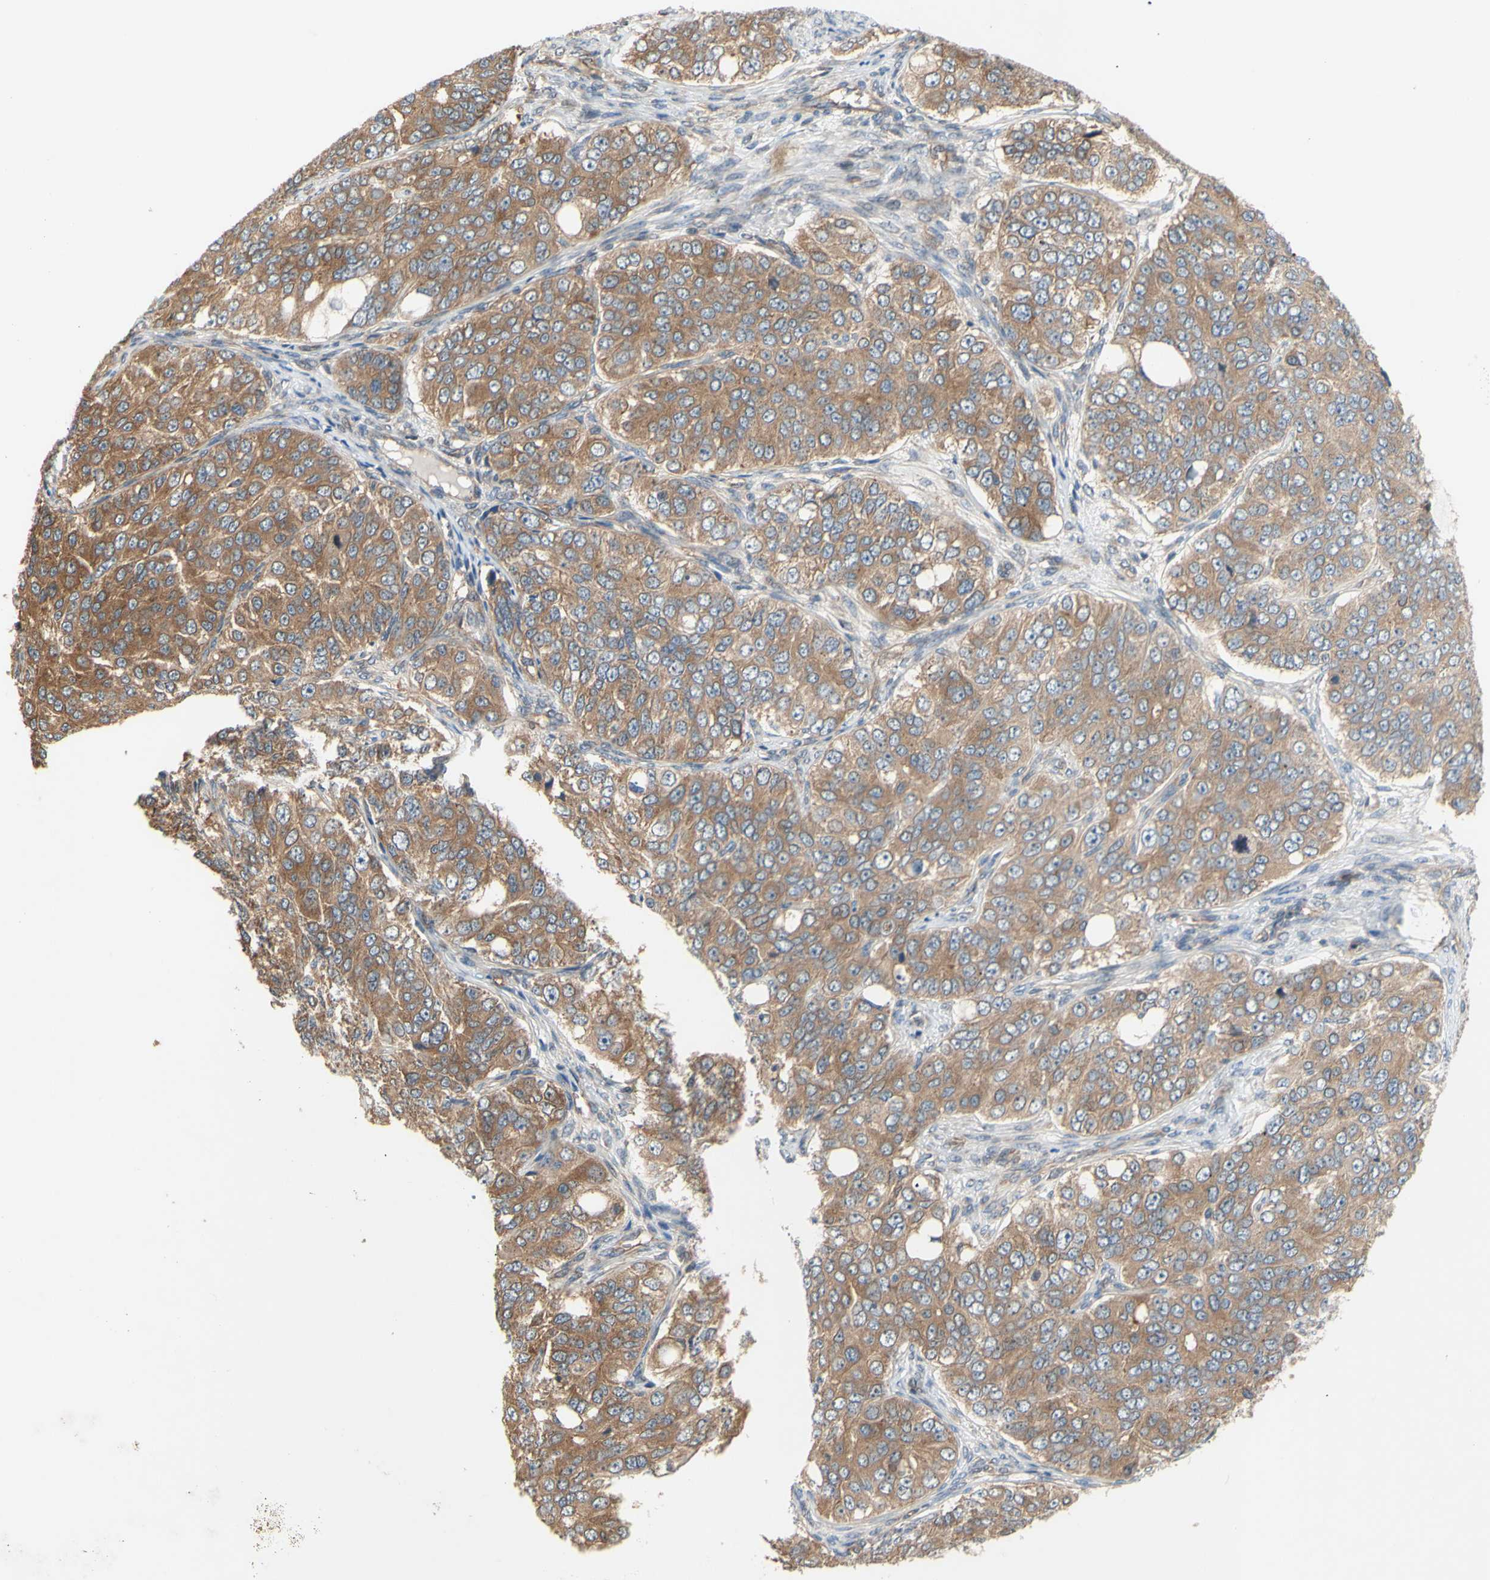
{"staining": {"intensity": "moderate", "quantity": ">75%", "location": "cytoplasmic/membranous"}, "tissue": "ovarian cancer", "cell_type": "Tumor cells", "image_type": "cancer", "snomed": [{"axis": "morphology", "description": "Carcinoma, endometroid"}, {"axis": "topography", "description": "Ovary"}], "caption": "This is an image of immunohistochemistry staining of ovarian endometroid carcinoma, which shows moderate staining in the cytoplasmic/membranous of tumor cells.", "gene": "DYNLRB1", "patient": {"sex": "female", "age": 51}}